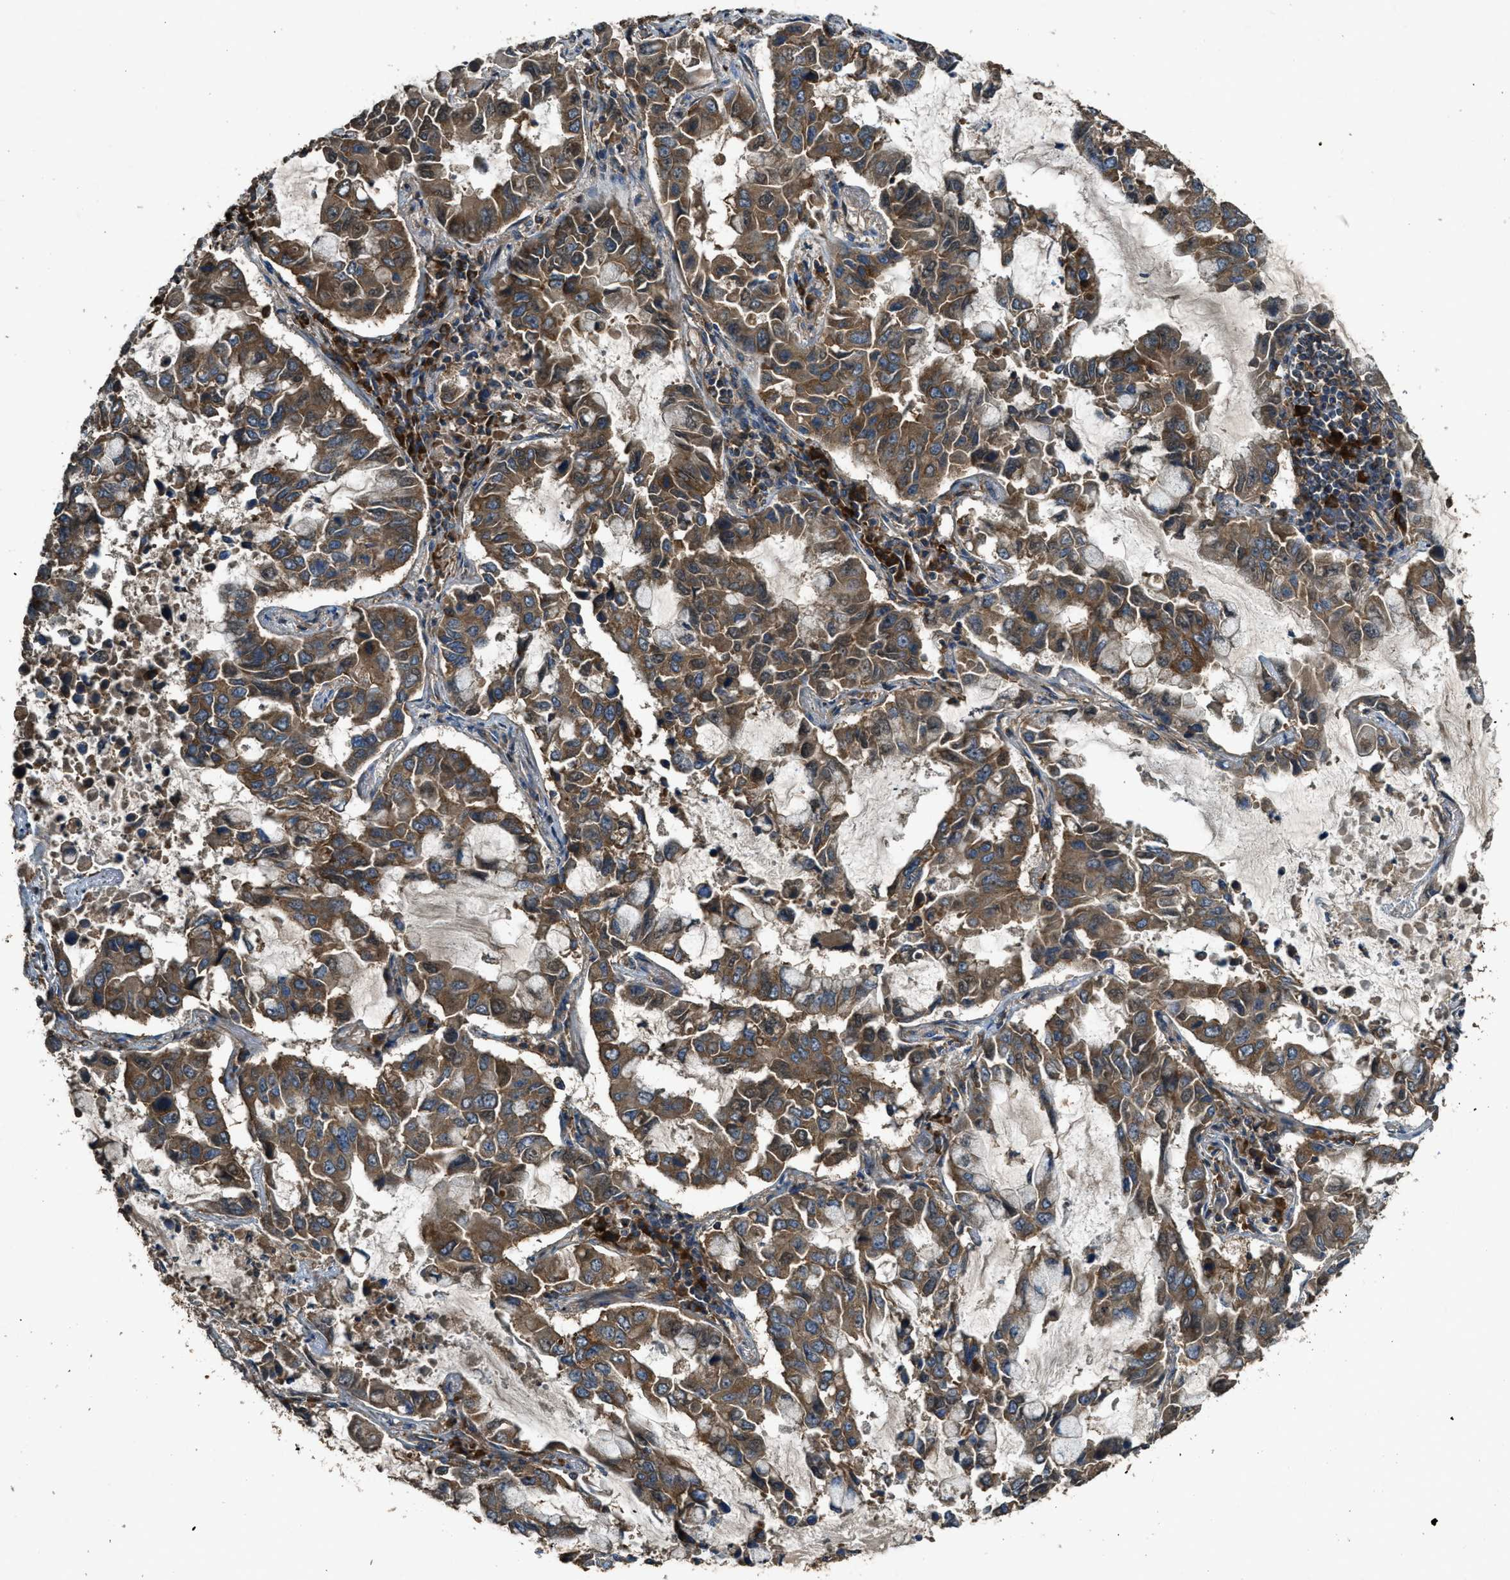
{"staining": {"intensity": "moderate", "quantity": ">75%", "location": "cytoplasmic/membranous"}, "tissue": "lung cancer", "cell_type": "Tumor cells", "image_type": "cancer", "snomed": [{"axis": "morphology", "description": "Adenocarcinoma, NOS"}, {"axis": "topography", "description": "Lung"}], "caption": "This micrograph exhibits immunohistochemistry staining of human lung adenocarcinoma, with medium moderate cytoplasmic/membranous staining in about >75% of tumor cells.", "gene": "MAP3K8", "patient": {"sex": "male", "age": 64}}